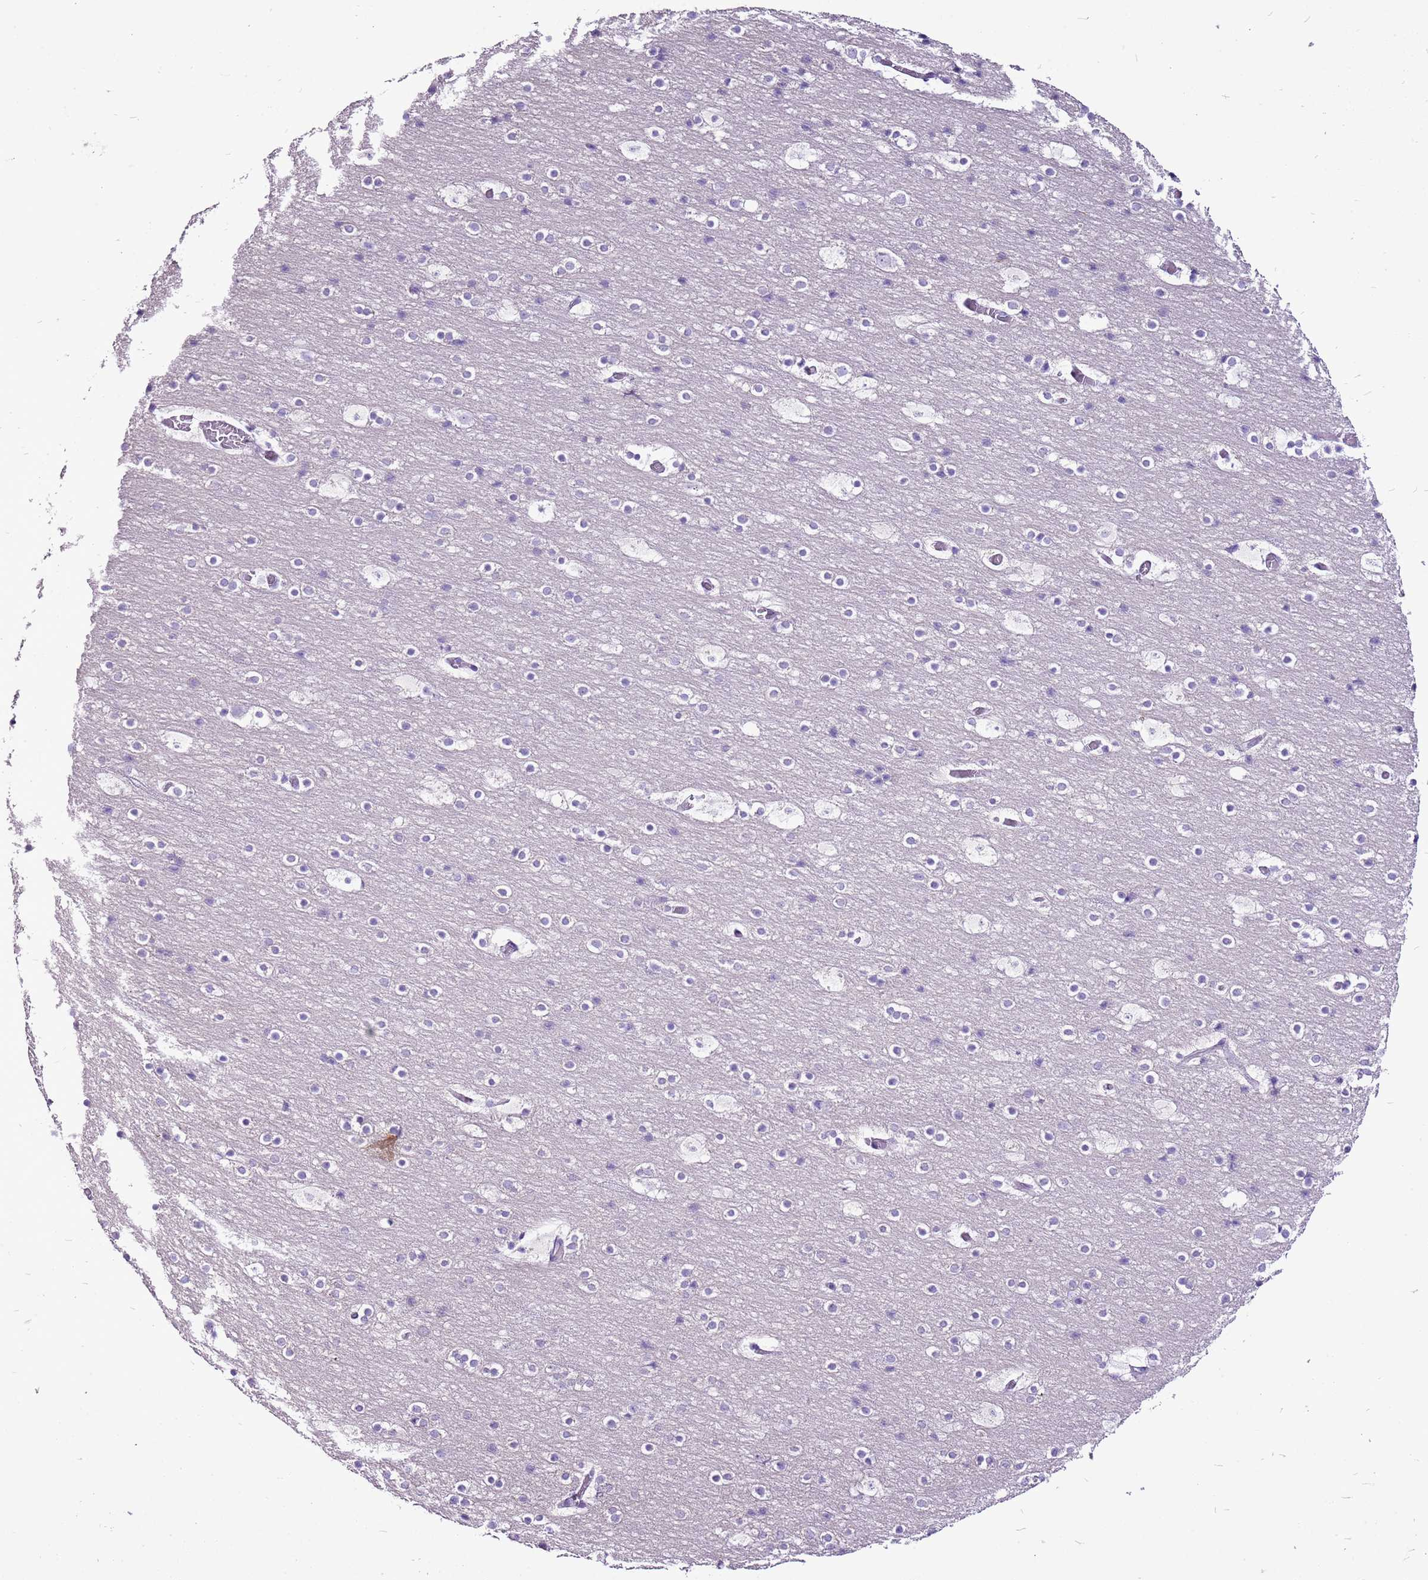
{"staining": {"intensity": "negative", "quantity": "none", "location": "none"}, "tissue": "cerebral cortex", "cell_type": "Endothelial cells", "image_type": "normal", "snomed": [{"axis": "morphology", "description": "Normal tissue, NOS"}, {"axis": "topography", "description": "Cerebral cortex"}], "caption": "IHC micrograph of unremarkable human cerebral cortex stained for a protein (brown), which demonstrates no staining in endothelial cells.", "gene": "CNFN", "patient": {"sex": "male", "age": 57}}